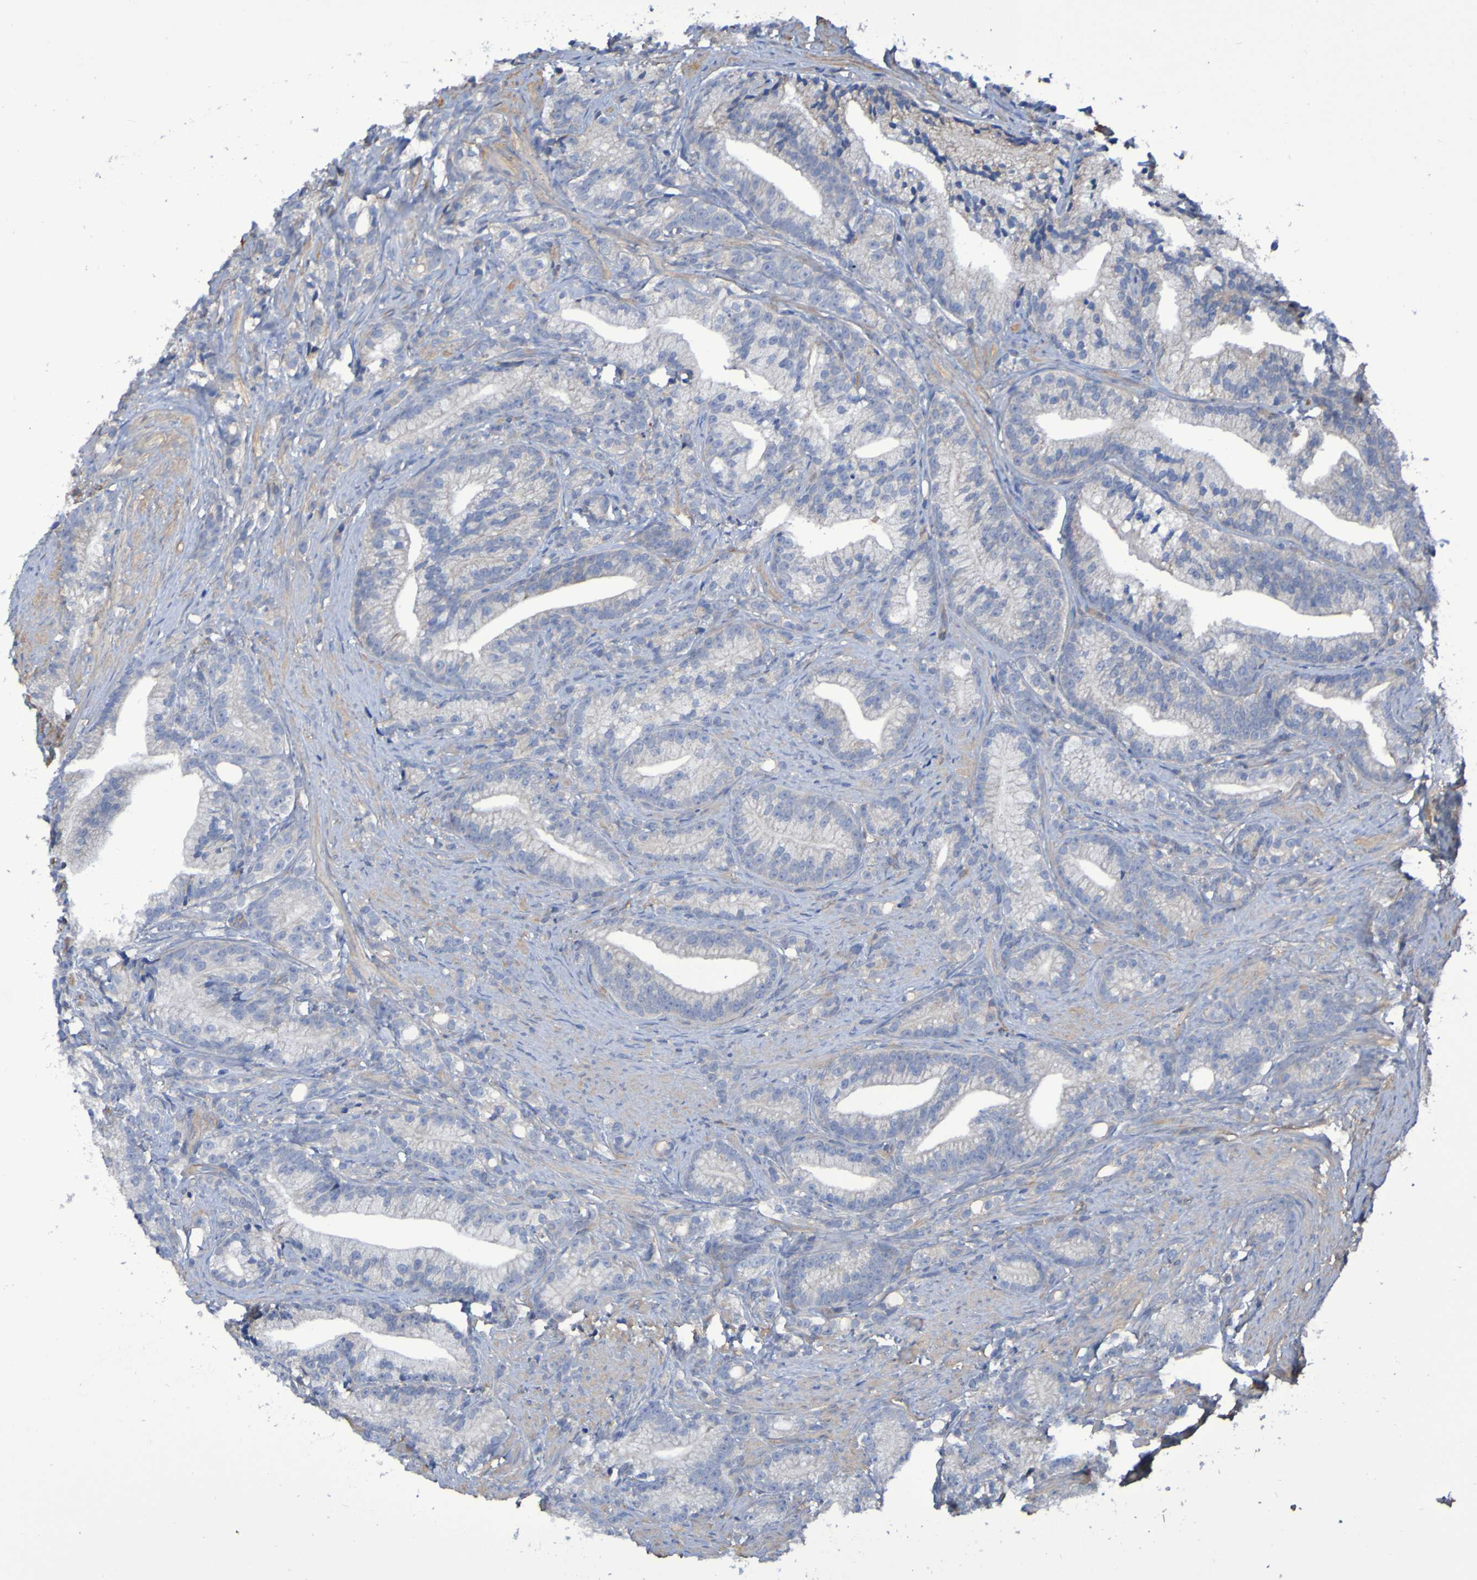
{"staining": {"intensity": "negative", "quantity": "none", "location": "none"}, "tissue": "prostate cancer", "cell_type": "Tumor cells", "image_type": "cancer", "snomed": [{"axis": "morphology", "description": "Adenocarcinoma, Low grade"}, {"axis": "topography", "description": "Prostate"}], "caption": "Protein analysis of prostate cancer (low-grade adenocarcinoma) exhibits no significant expression in tumor cells.", "gene": "SYNJ1", "patient": {"sex": "male", "age": 89}}